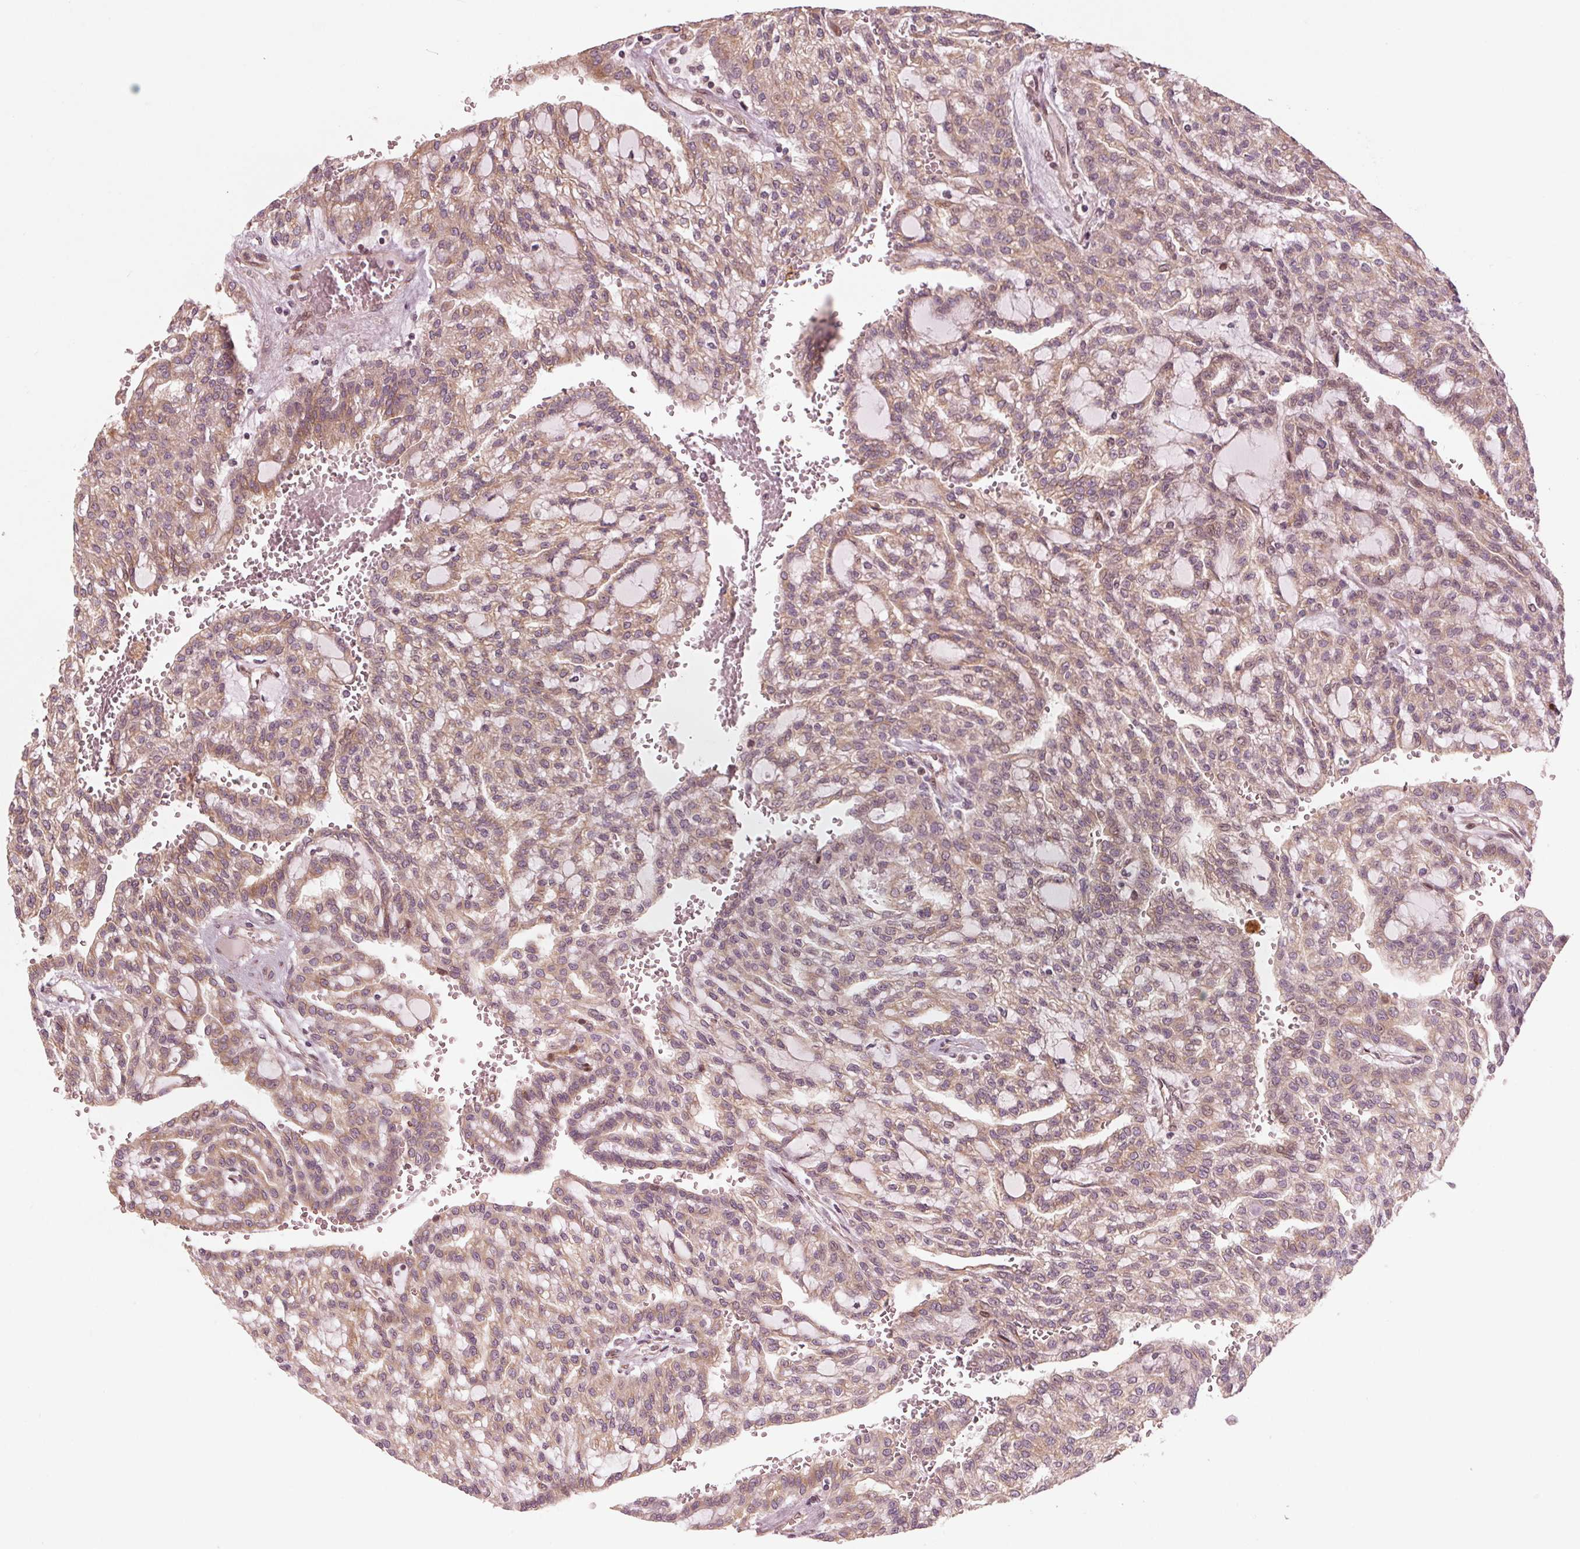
{"staining": {"intensity": "weak", "quantity": ">75%", "location": "cytoplasmic/membranous"}, "tissue": "renal cancer", "cell_type": "Tumor cells", "image_type": "cancer", "snomed": [{"axis": "morphology", "description": "Adenocarcinoma, NOS"}, {"axis": "topography", "description": "Kidney"}], "caption": "Immunohistochemical staining of renal cancer displays low levels of weak cytoplasmic/membranous staining in approximately >75% of tumor cells.", "gene": "CMIP", "patient": {"sex": "male", "age": 63}}